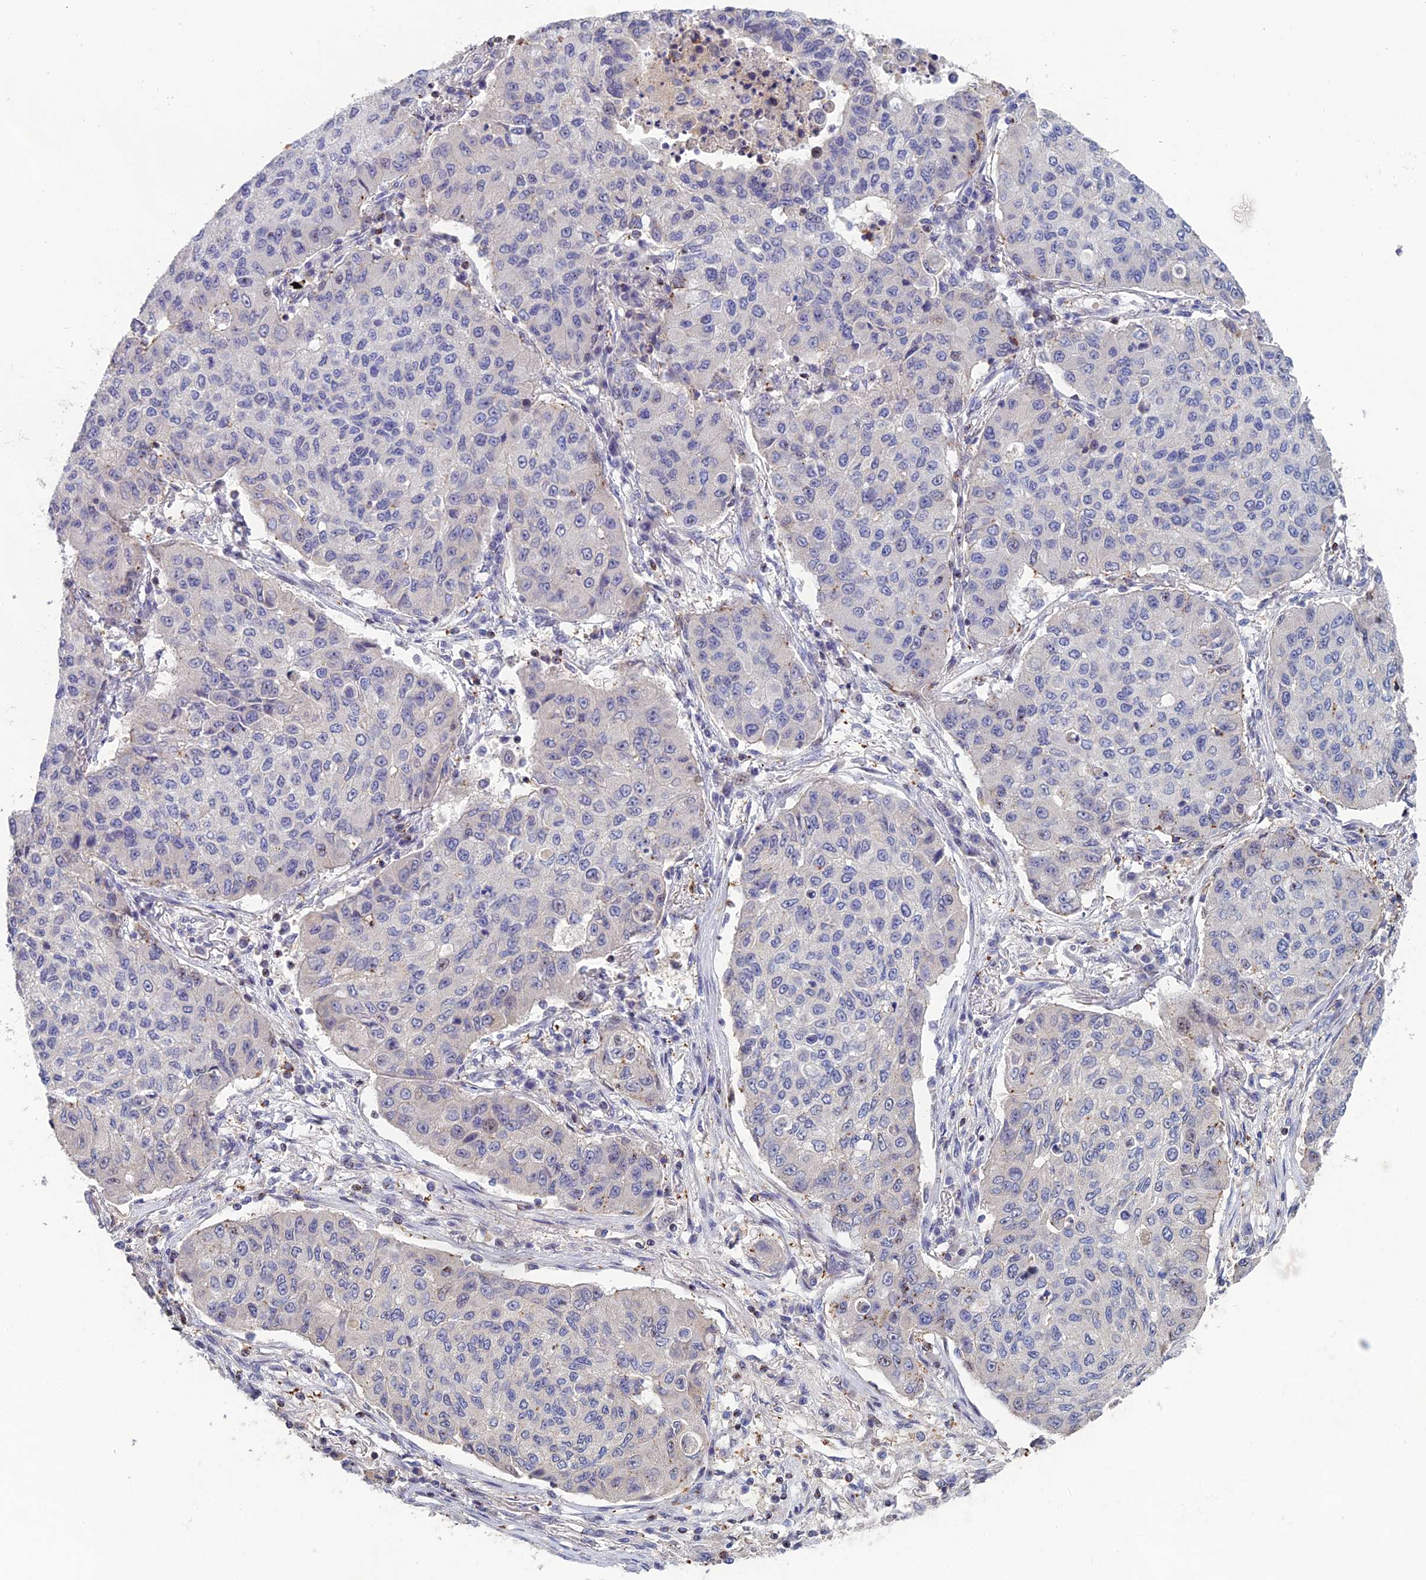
{"staining": {"intensity": "negative", "quantity": "none", "location": "none"}, "tissue": "lung cancer", "cell_type": "Tumor cells", "image_type": "cancer", "snomed": [{"axis": "morphology", "description": "Squamous cell carcinoma, NOS"}, {"axis": "topography", "description": "Lung"}], "caption": "Immunohistochemistry (IHC) of lung cancer shows no positivity in tumor cells. (Stains: DAB (3,3'-diaminobenzidine) immunohistochemistry (IHC) with hematoxylin counter stain, Microscopy: brightfield microscopy at high magnification).", "gene": "C15orf62", "patient": {"sex": "male", "age": 74}}